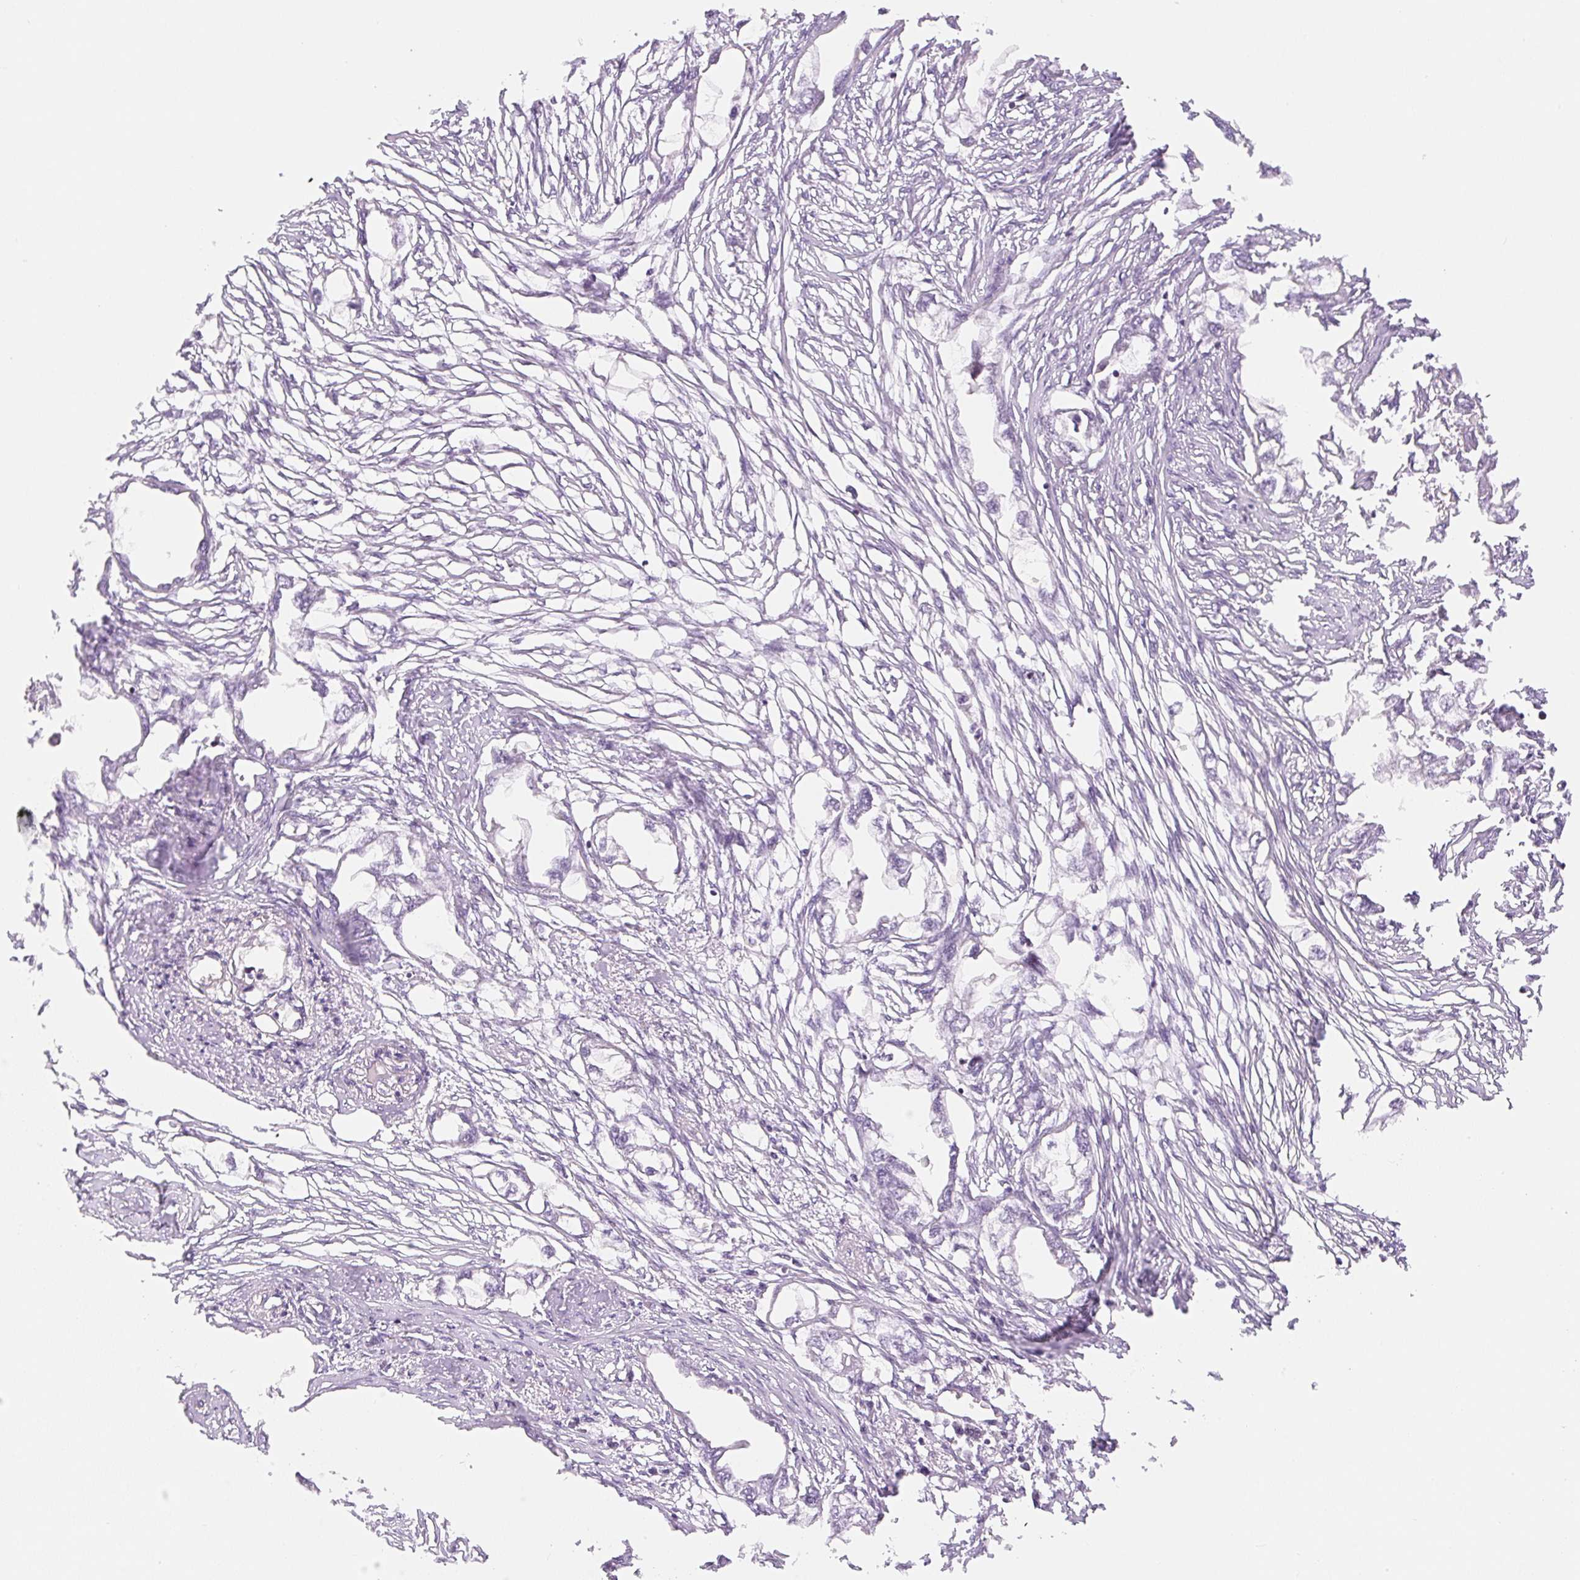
{"staining": {"intensity": "negative", "quantity": "none", "location": "none"}, "tissue": "endometrial cancer", "cell_type": "Tumor cells", "image_type": "cancer", "snomed": [{"axis": "morphology", "description": "Adenocarcinoma, NOS"}, {"axis": "morphology", "description": "Adenocarcinoma, metastatic, NOS"}, {"axis": "topography", "description": "Adipose tissue"}, {"axis": "topography", "description": "Endometrium"}], "caption": "This is a micrograph of immunohistochemistry (IHC) staining of metastatic adenocarcinoma (endometrial), which shows no positivity in tumor cells.", "gene": "CASKIN1", "patient": {"sex": "female", "age": 67}}